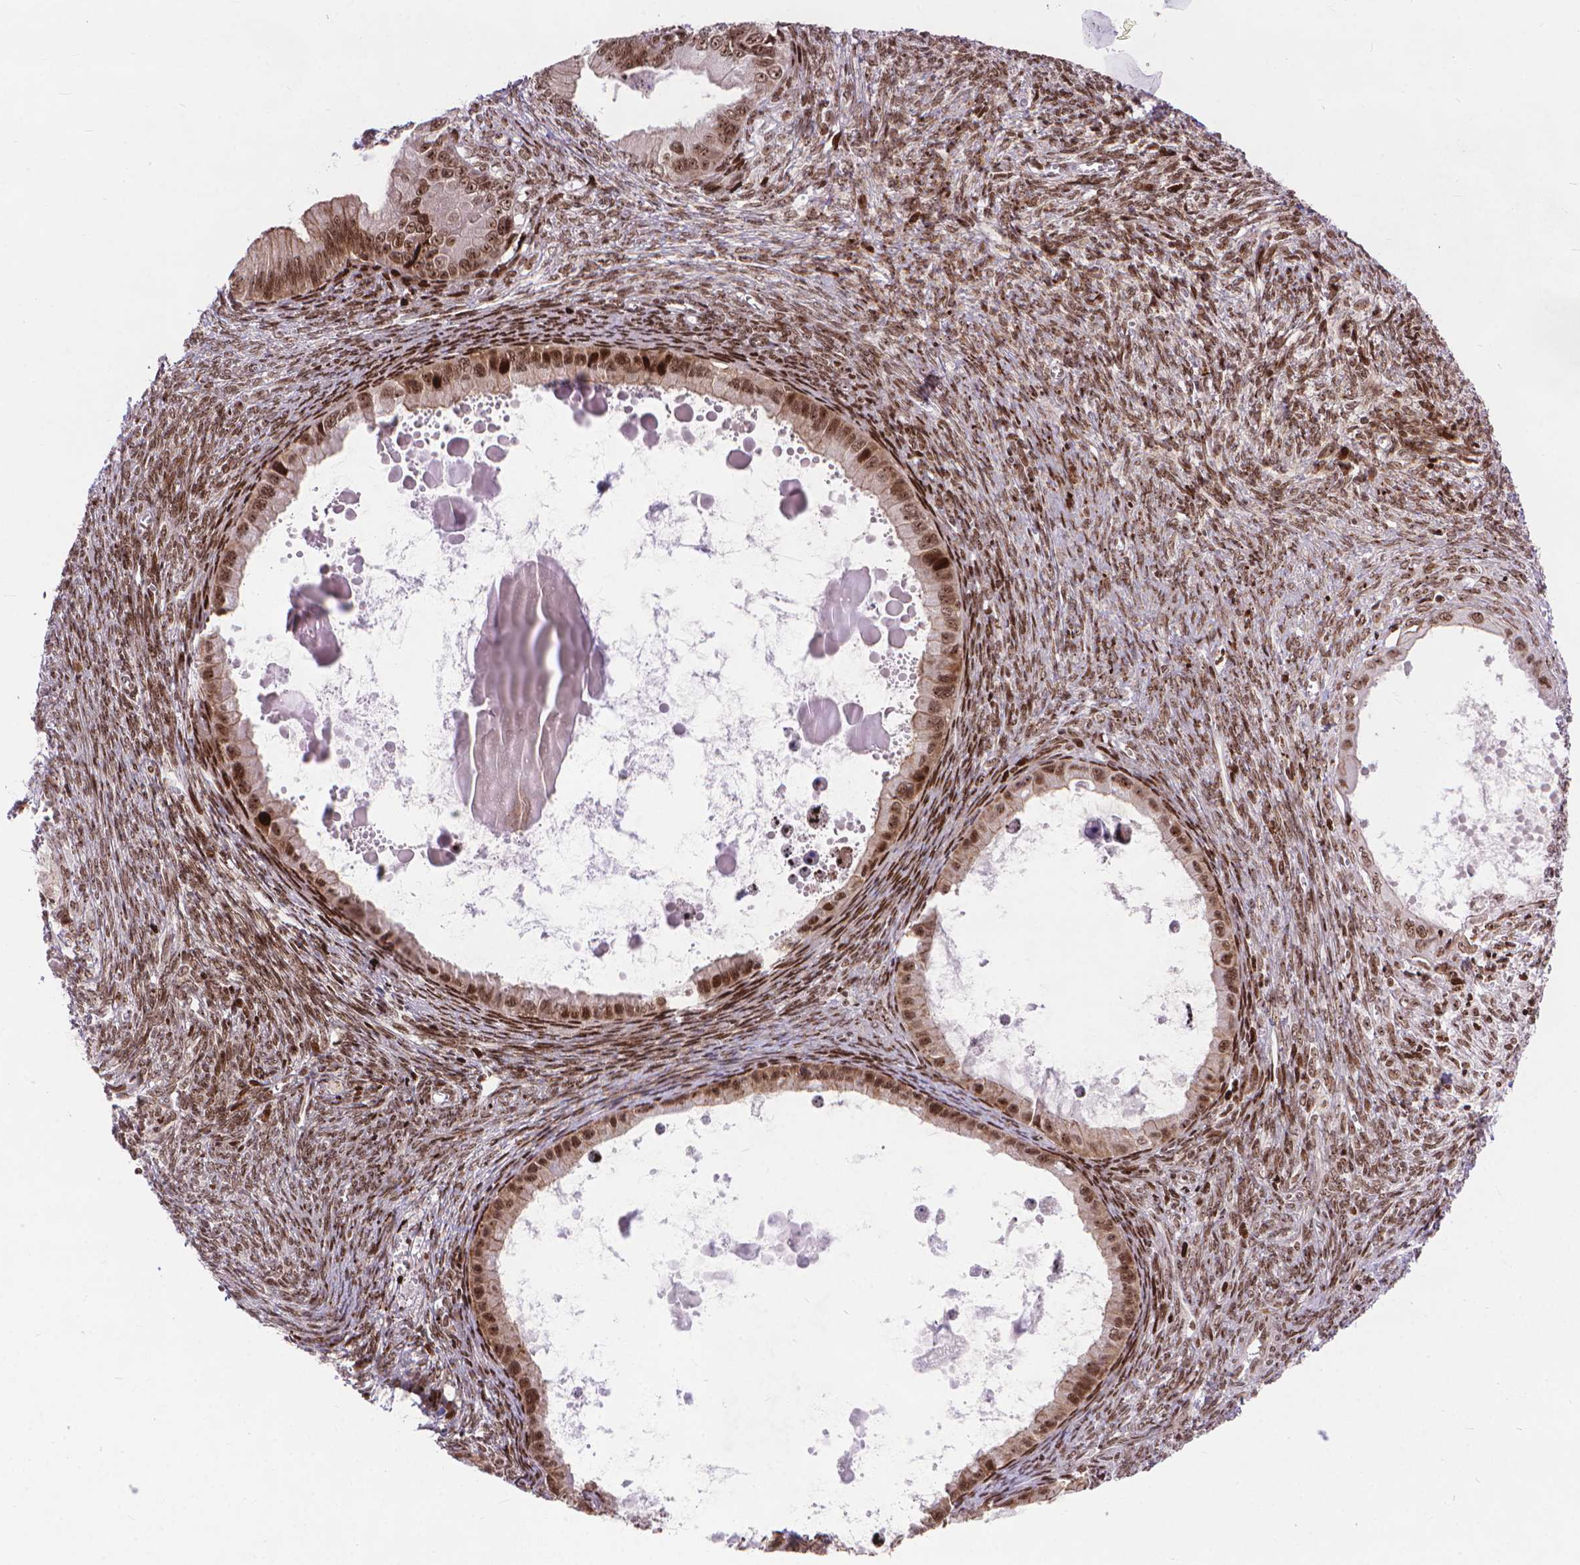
{"staining": {"intensity": "moderate", "quantity": ">75%", "location": "nuclear"}, "tissue": "ovarian cancer", "cell_type": "Tumor cells", "image_type": "cancer", "snomed": [{"axis": "morphology", "description": "Cystadenocarcinoma, mucinous, NOS"}, {"axis": "topography", "description": "Ovary"}], "caption": "Human mucinous cystadenocarcinoma (ovarian) stained with a protein marker exhibits moderate staining in tumor cells.", "gene": "AMER1", "patient": {"sex": "female", "age": 64}}